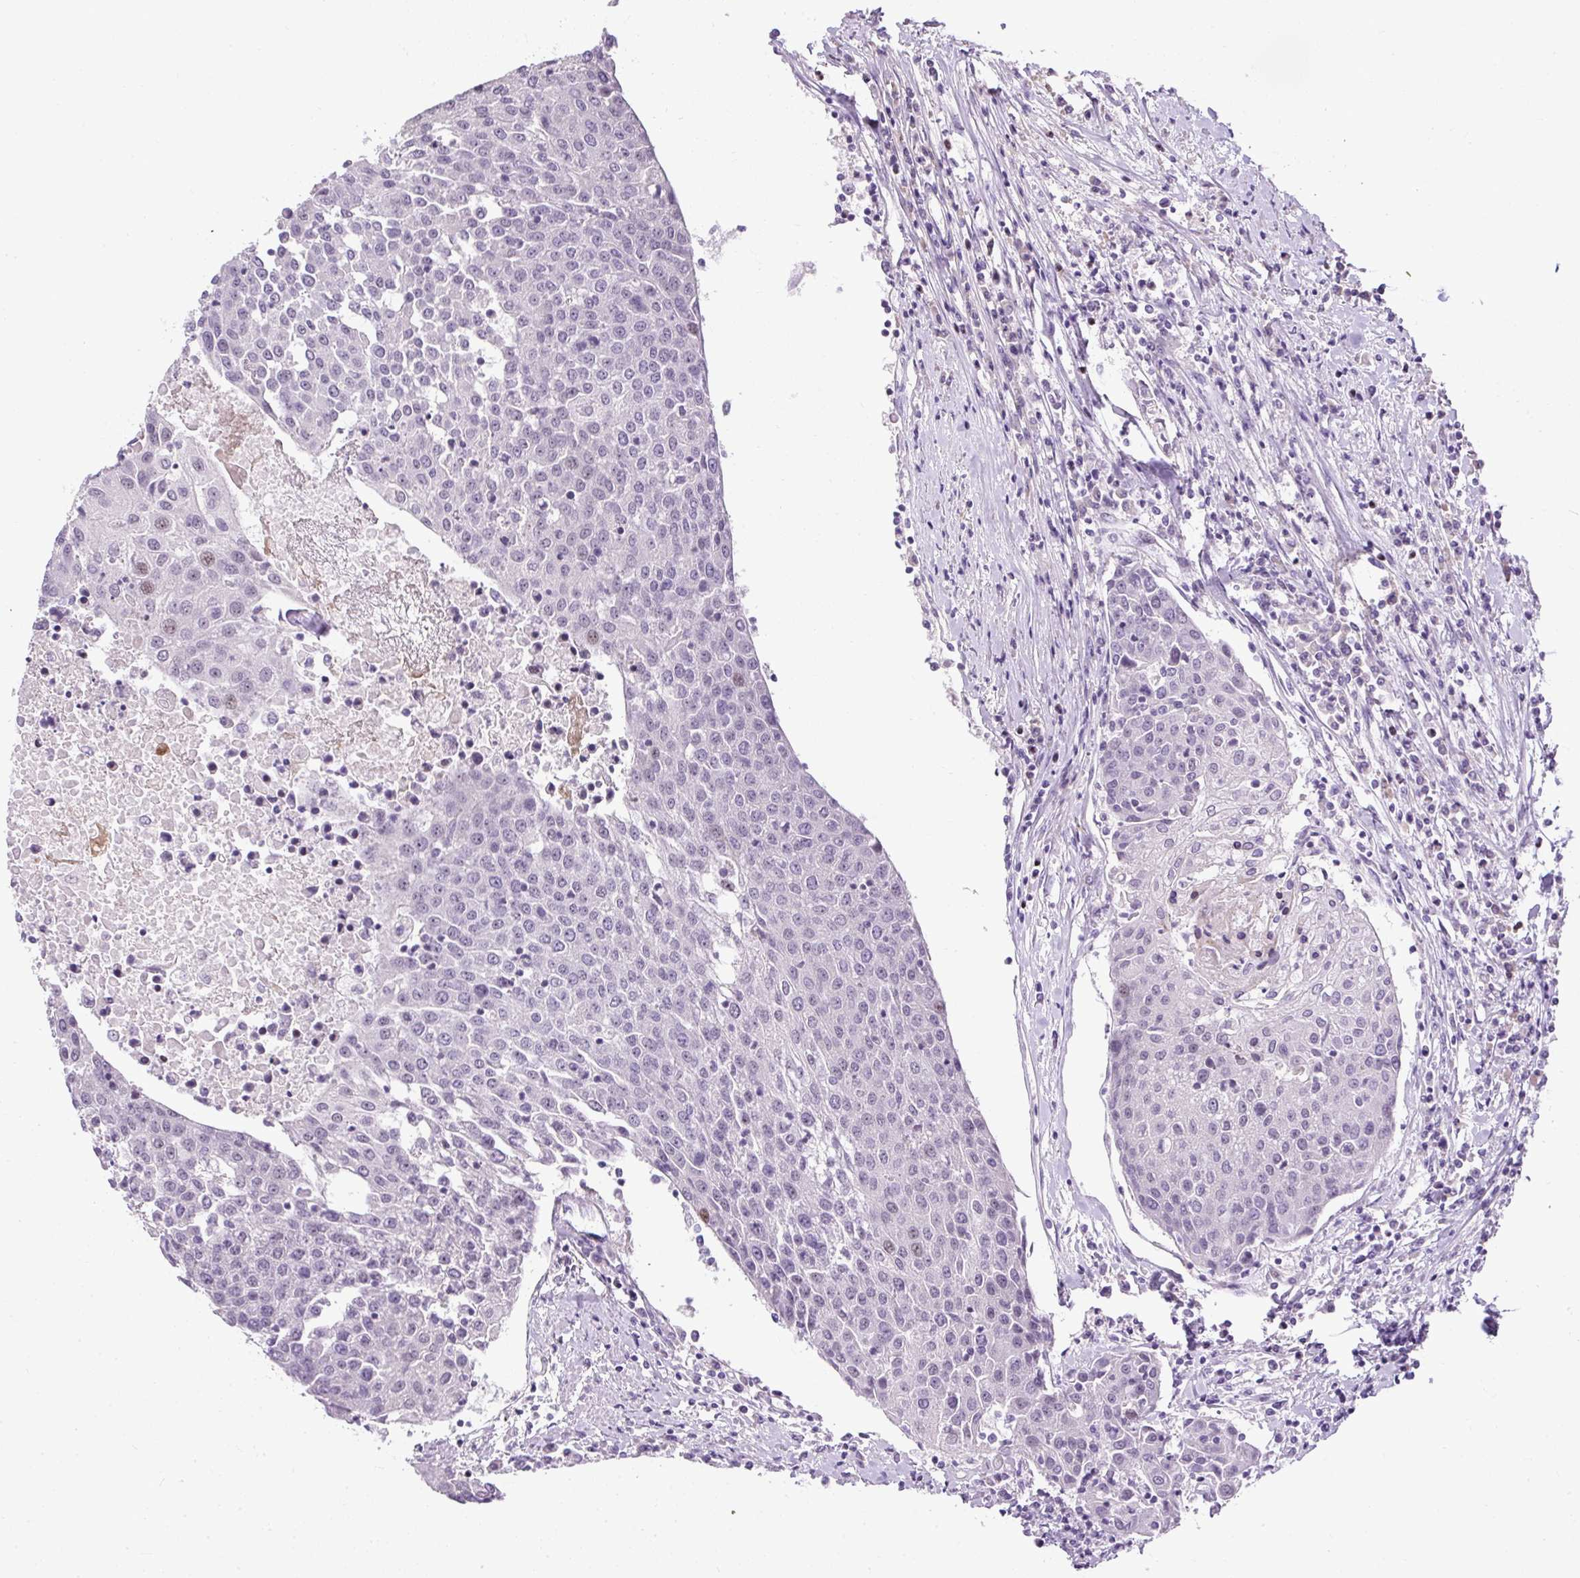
{"staining": {"intensity": "moderate", "quantity": "<25%", "location": "nuclear"}, "tissue": "urothelial cancer", "cell_type": "Tumor cells", "image_type": "cancer", "snomed": [{"axis": "morphology", "description": "Urothelial carcinoma, High grade"}, {"axis": "topography", "description": "Urinary bladder"}], "caption": "Immunohistochemical staining of urothelial carcinoma (high-grade) exhibits low levels of moderate nuclear positivity in approximately <25% of tumor cells. (Stains: DAB in brown, nuclei in blue, Microscopy: brightfield microscopy at high magnification).", "gene": "ARHGEF18", "patient": {"sex": "female", "age": 85}}